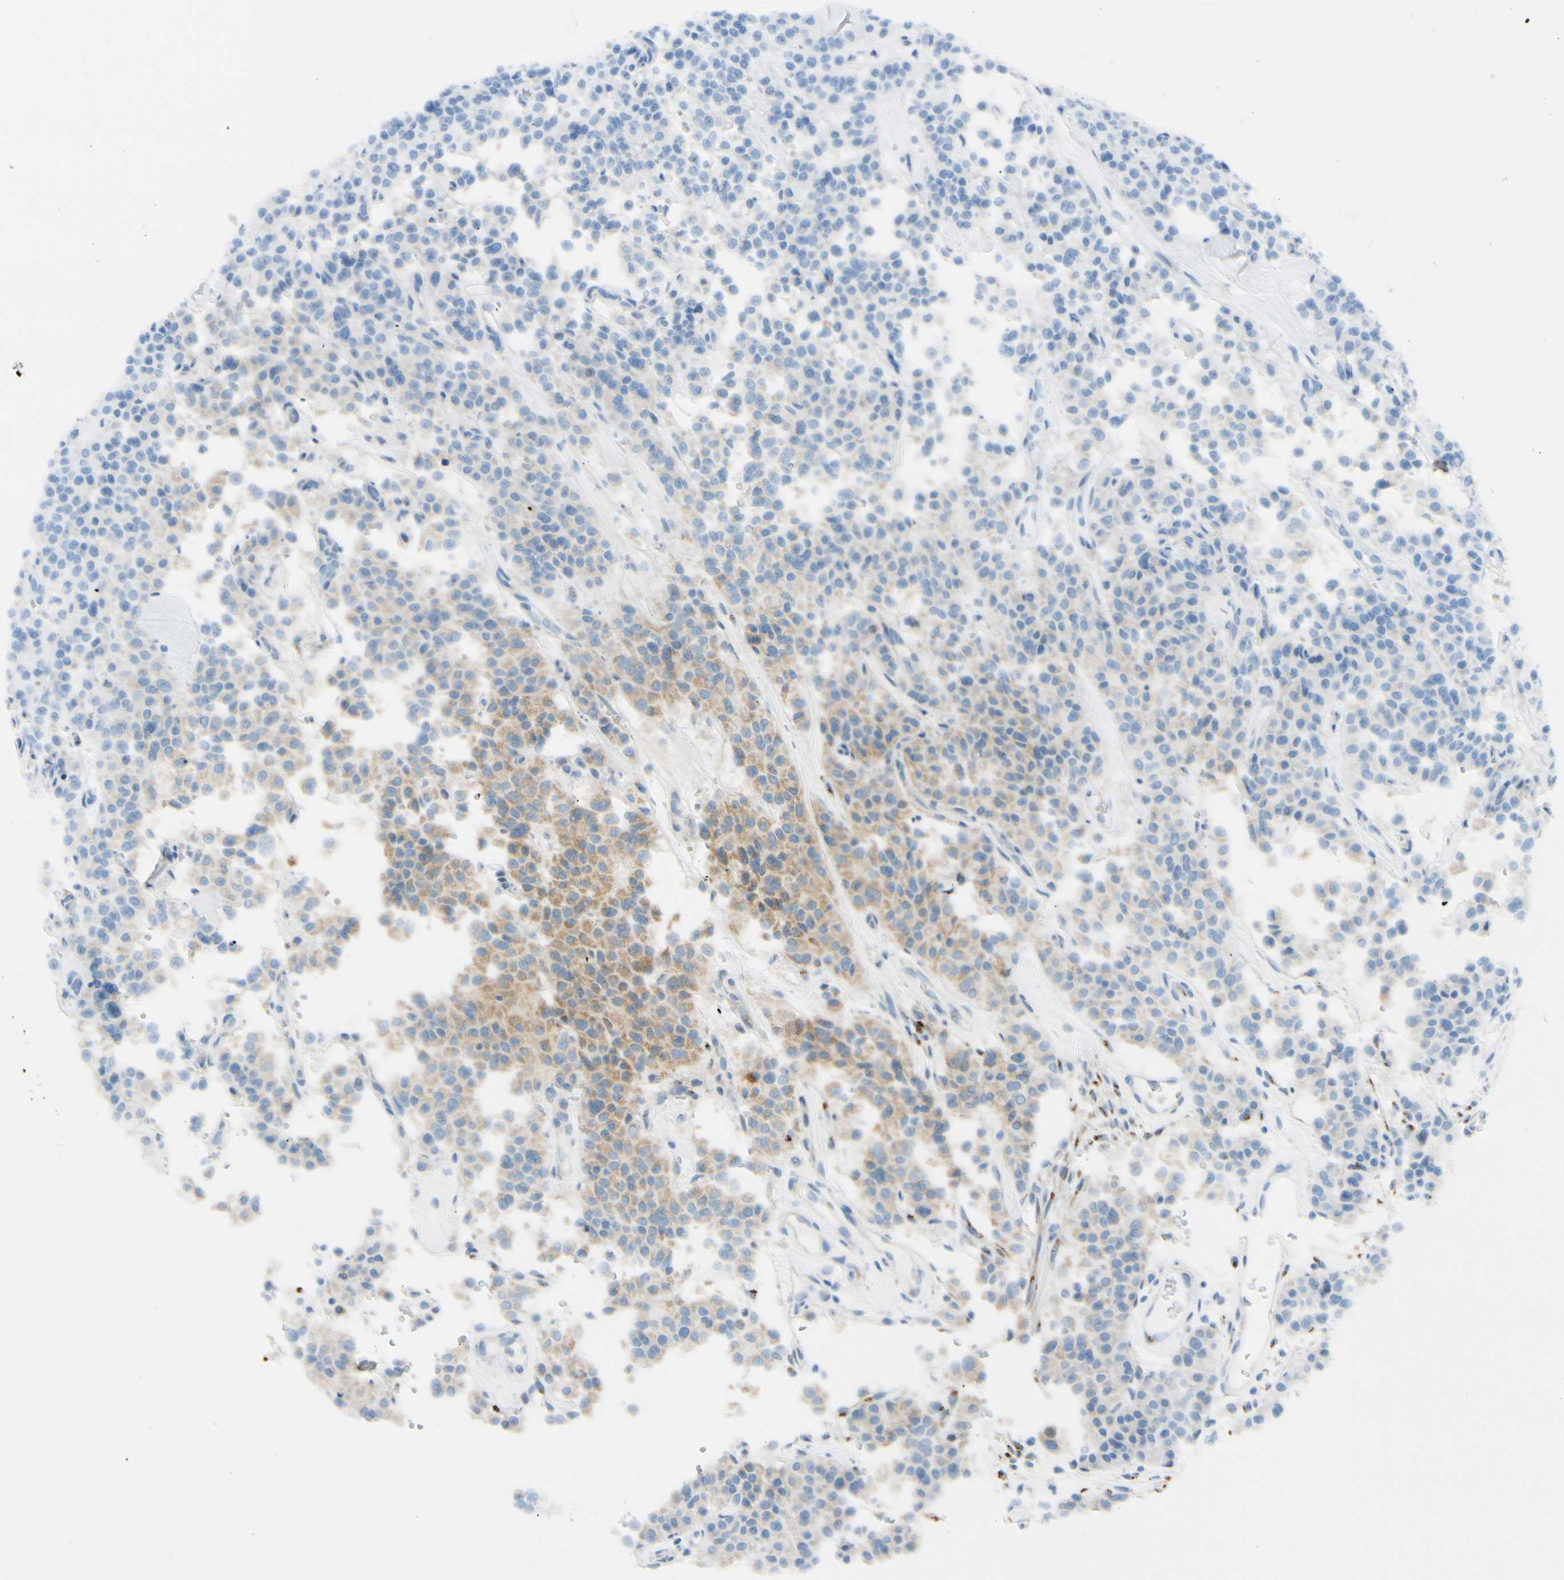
{"staining": {"intensity": "weak", "quantity": "<25%", "location": "cytoplasmic/membranous"}, "tissue": "carcinoid", "cell_type": "Tumor cells", "image_type": "cancer", "snomed": [{"axis": "morphology", "description": "Carcinoid, malignant, NOS"}, {"axis": "topography", "description": "Lung"}], "caption": "An immunohistochemistry (IHC) image of carcinoid is shown. There is no staining in tumor cells of carcinoid.", "gene": "GALNT5", "patient": {"sex": "male", "age": 30}}